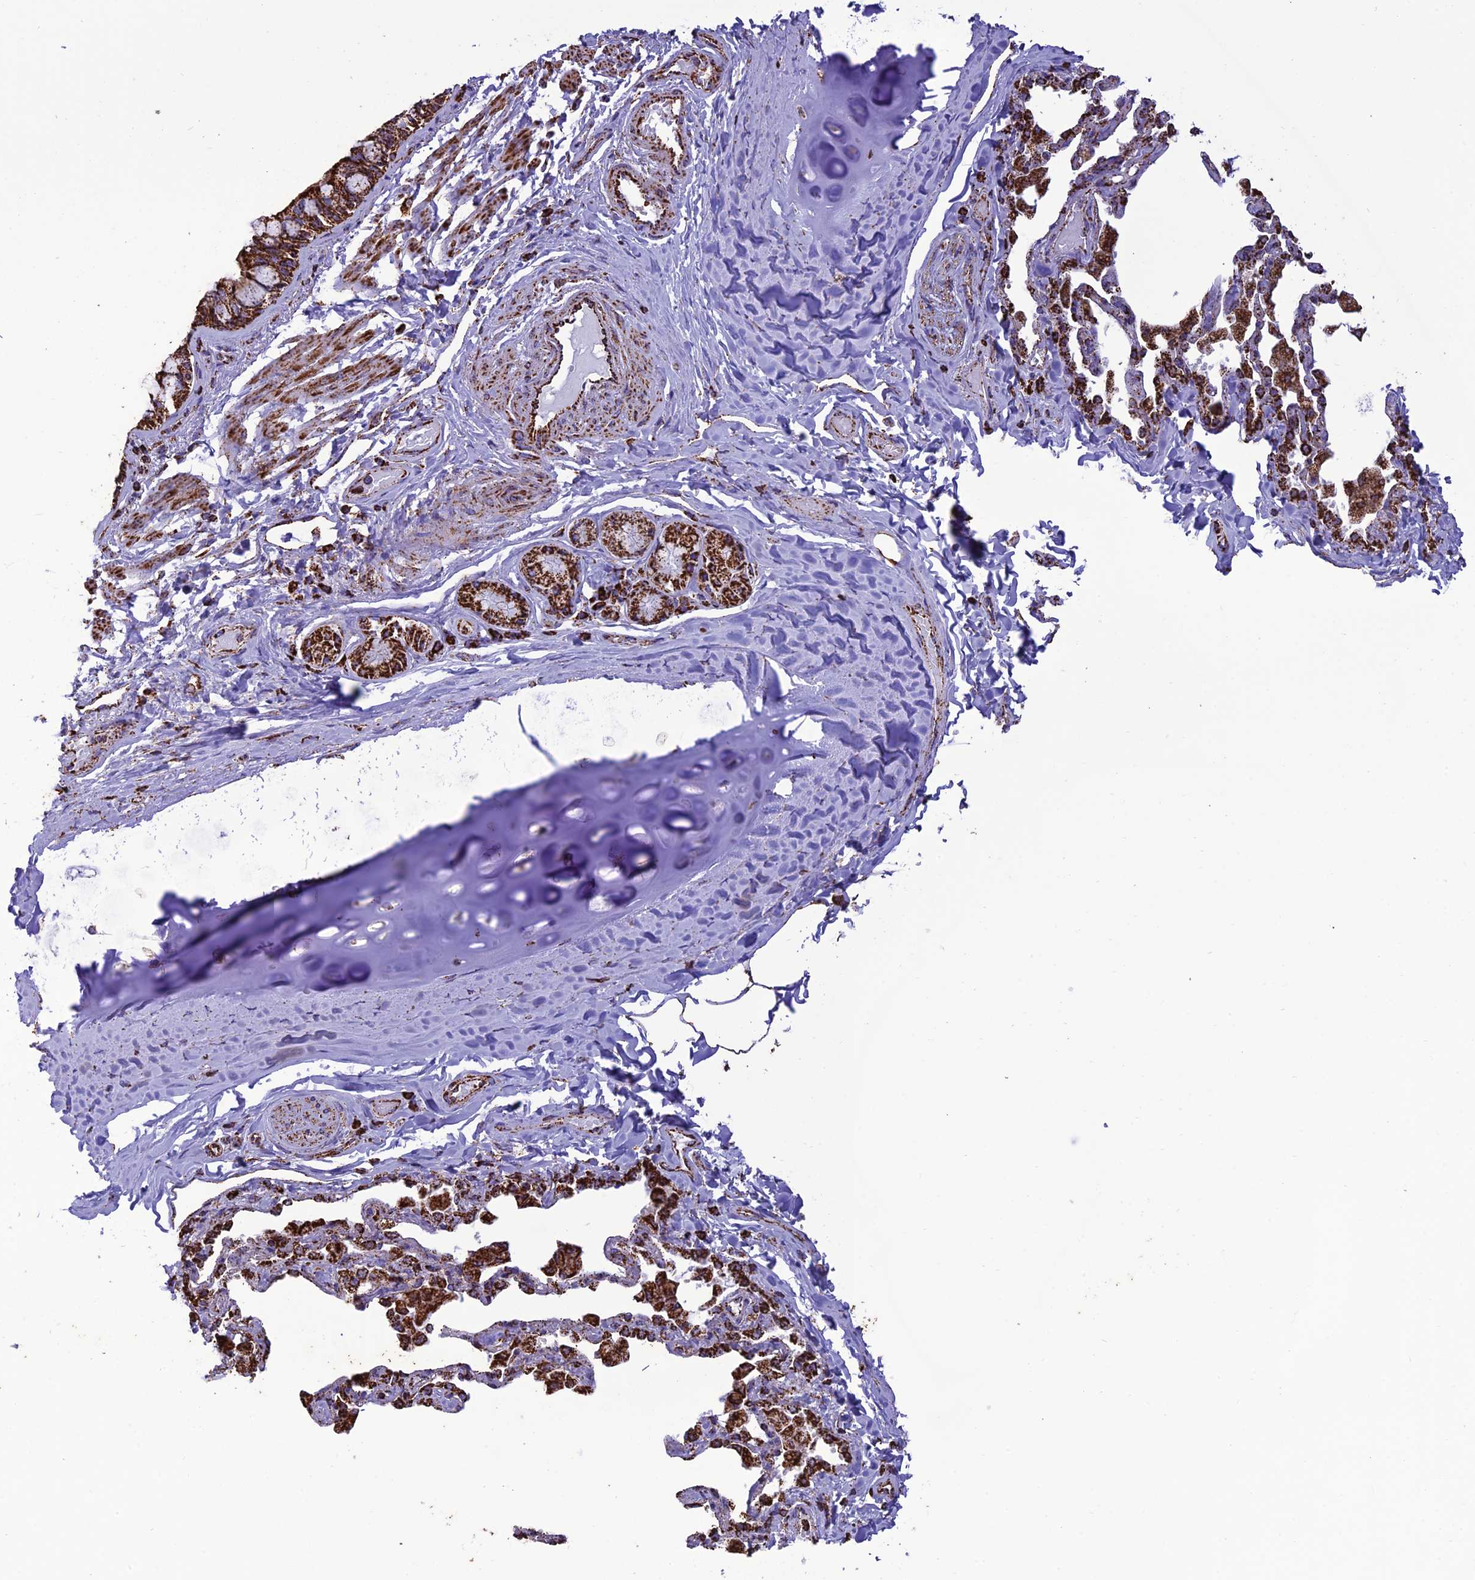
{"staining": {"intensity": "strong", "quantity": ">75%", "location": "cytoplasmic/membranous"}, "tissue": "bronchus", "cell_type": "Respiratory epithelial cells", "image_type": "normal", "snomed": [{"axis": "morphology", "description": "Normal tissue, NOS"}, {"axis": "morphology", "description": "Inflammation, NOS"}, {"axis": "topography", "description": "Bronchus"}, {"axis": "topography", "description": "Lung"}], "caption": "An IHC micrograph of normal tissue is shown. Protein staining in brown highlights strong cytoplasmic/membranous positivity in bronchus within respiratory epithelial cells.", "gene": "NDUFAF1", "patient": {"sex": "female", "age": 46}}